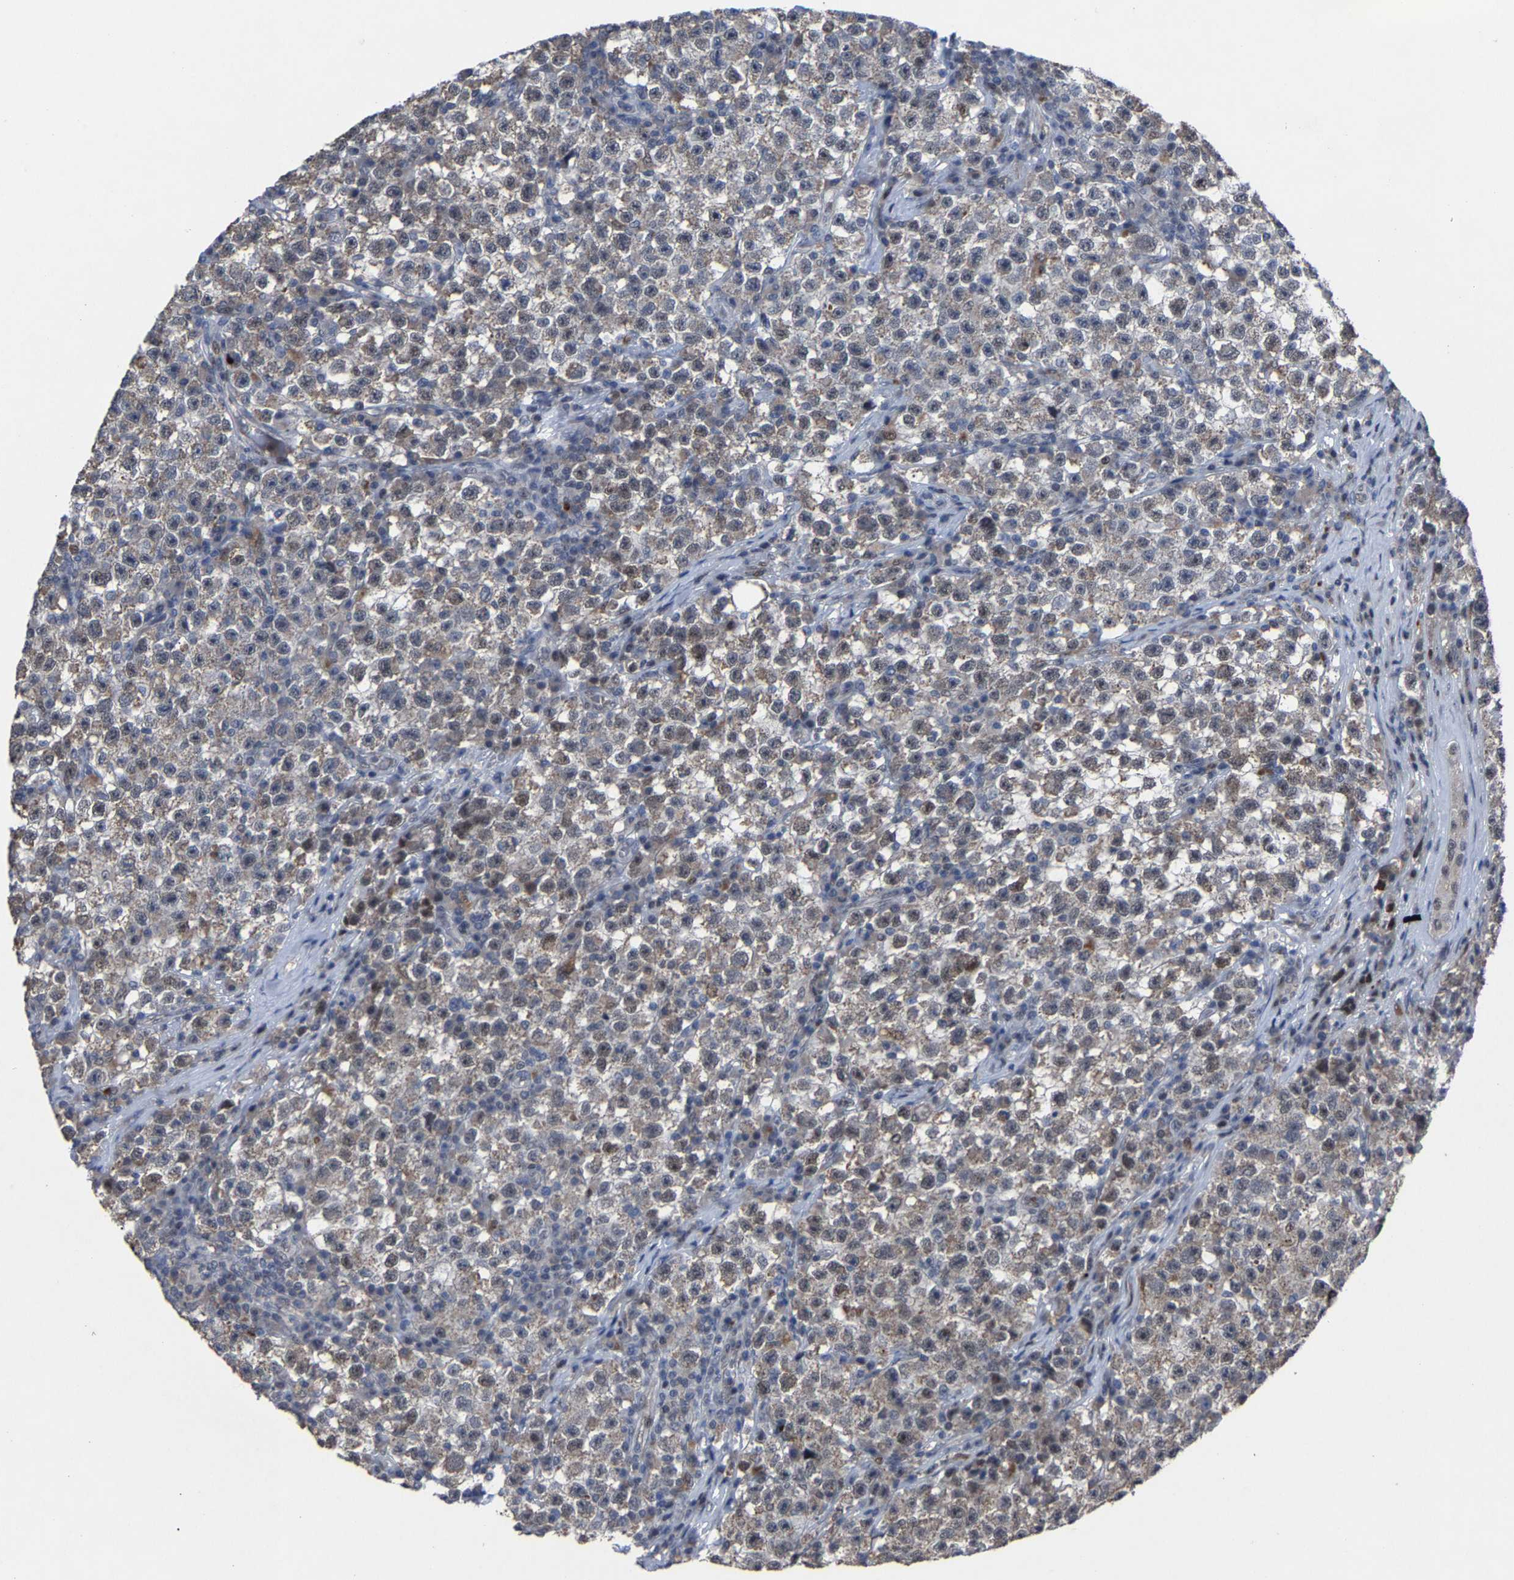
{"staining": {"intensity": "weak", "quantity": "25%-75%", "location": "cytoplasmic/membranous,nuclear"}, "tissue": "testis cancer", "cell_type": "Tumor cells", "image_type": "cancer", "snomed": [{"axis": "morphology", "description": "Seminoma, NOS"}, {"axis": "topography", "description": "Testis"}], "caption": "Immunohistochemistry micrograph of human seminoma (testis) stained for a protein (brown), which displays low levels of weak cytoplasmic/membranous and nuclear expression in about 25%-75% of tumor cells.", "gene": "LSM8", "patient": {"sex": "male", "age": 22}}